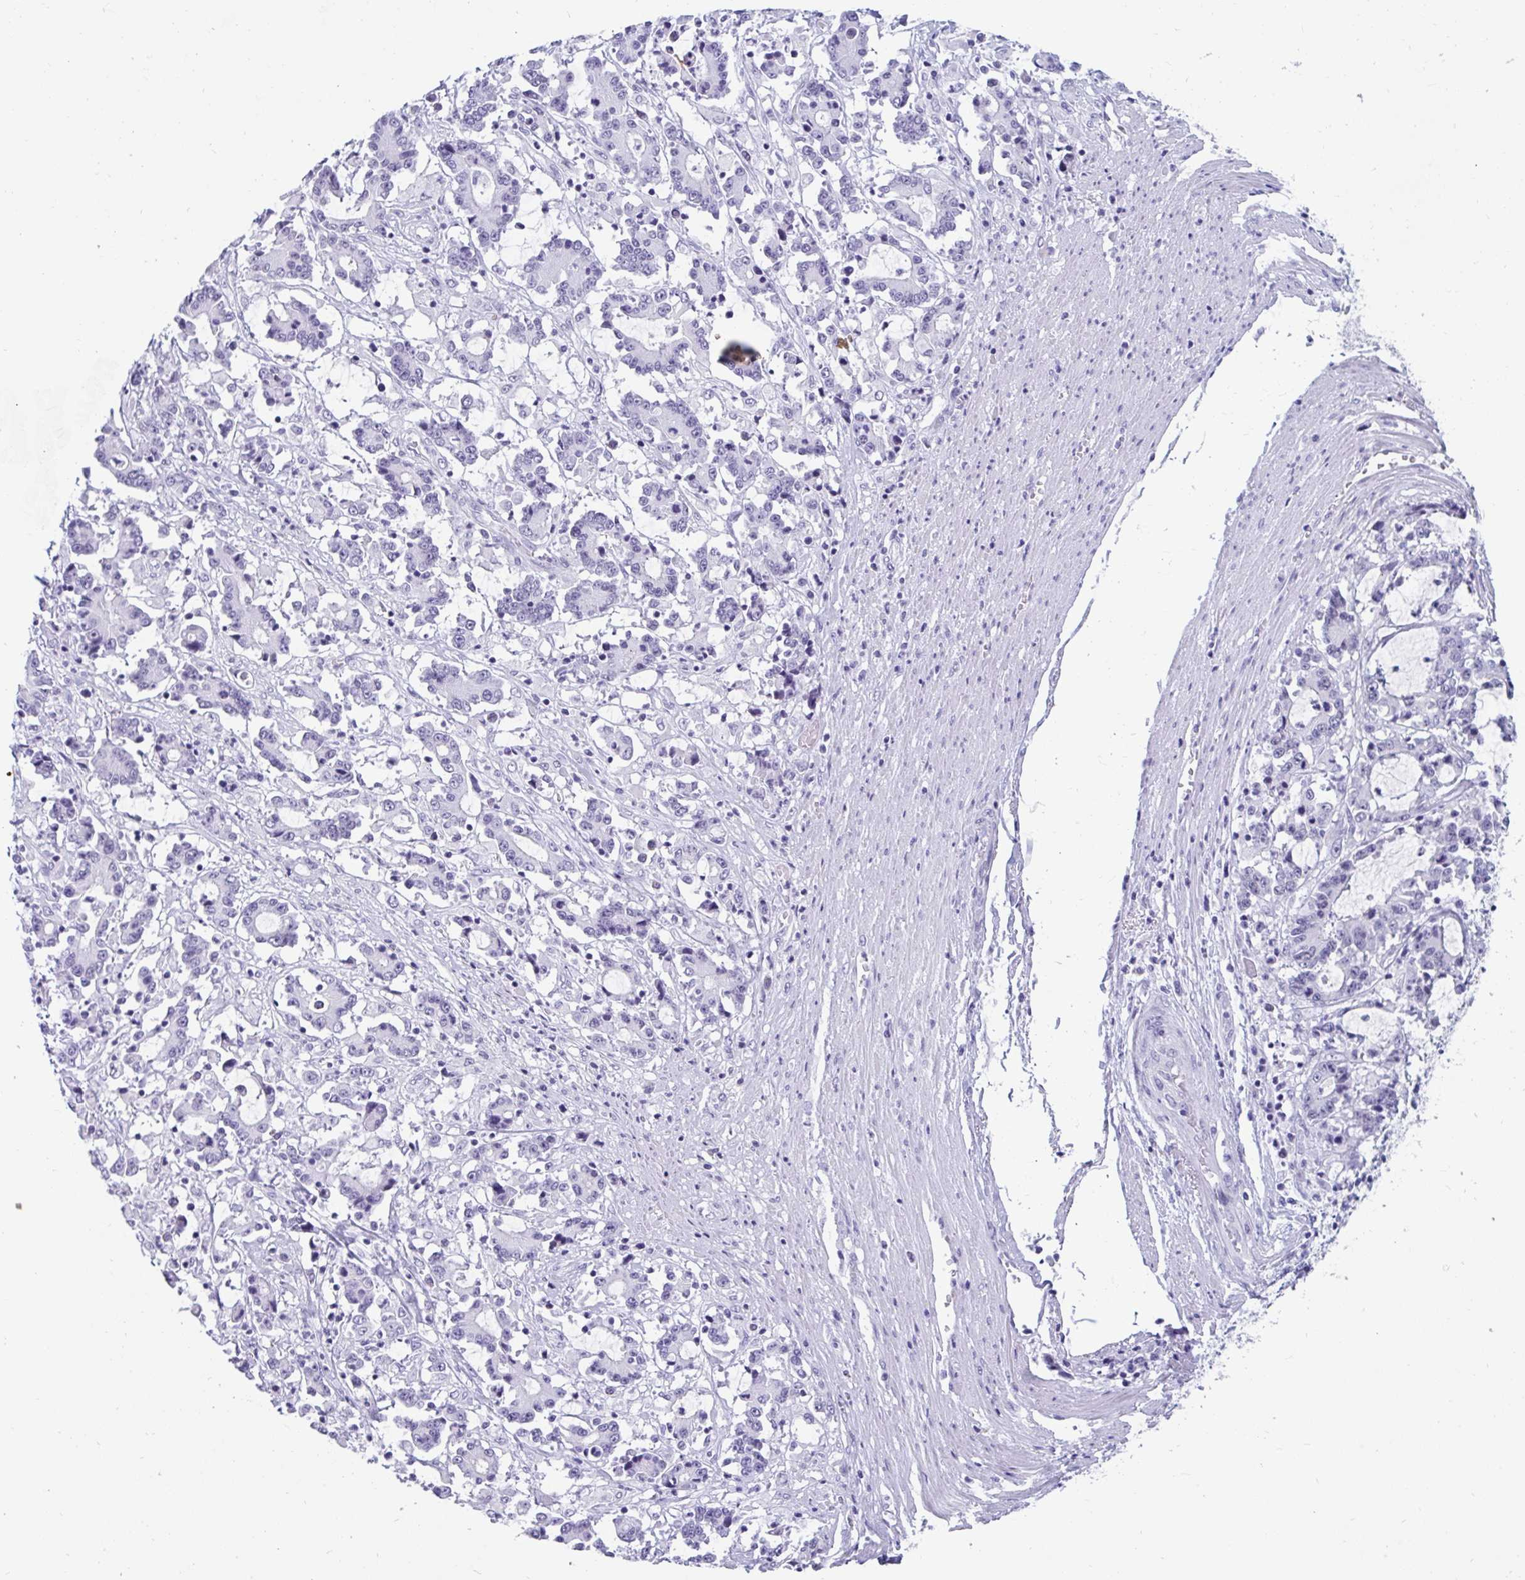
{"staining": {"intensity": "negative", "quantity": "none", "location": "none"}, "tissue": "stomach cancer", "cell_type": "Tumor cells", "image_type": "cancer", "snomed": [{"axis": "morphology", "description": "Adenocarcinoma, NOS"}, {"axis": "topography", "description": "Stomach, upper"}], "caption": "Adenocarcinoma (stomach) was stained to show a protein in brown. There is no significant expression in tumor cells.", "gene": "GKN2", "patient": {"sex": "male", "age": 68}}